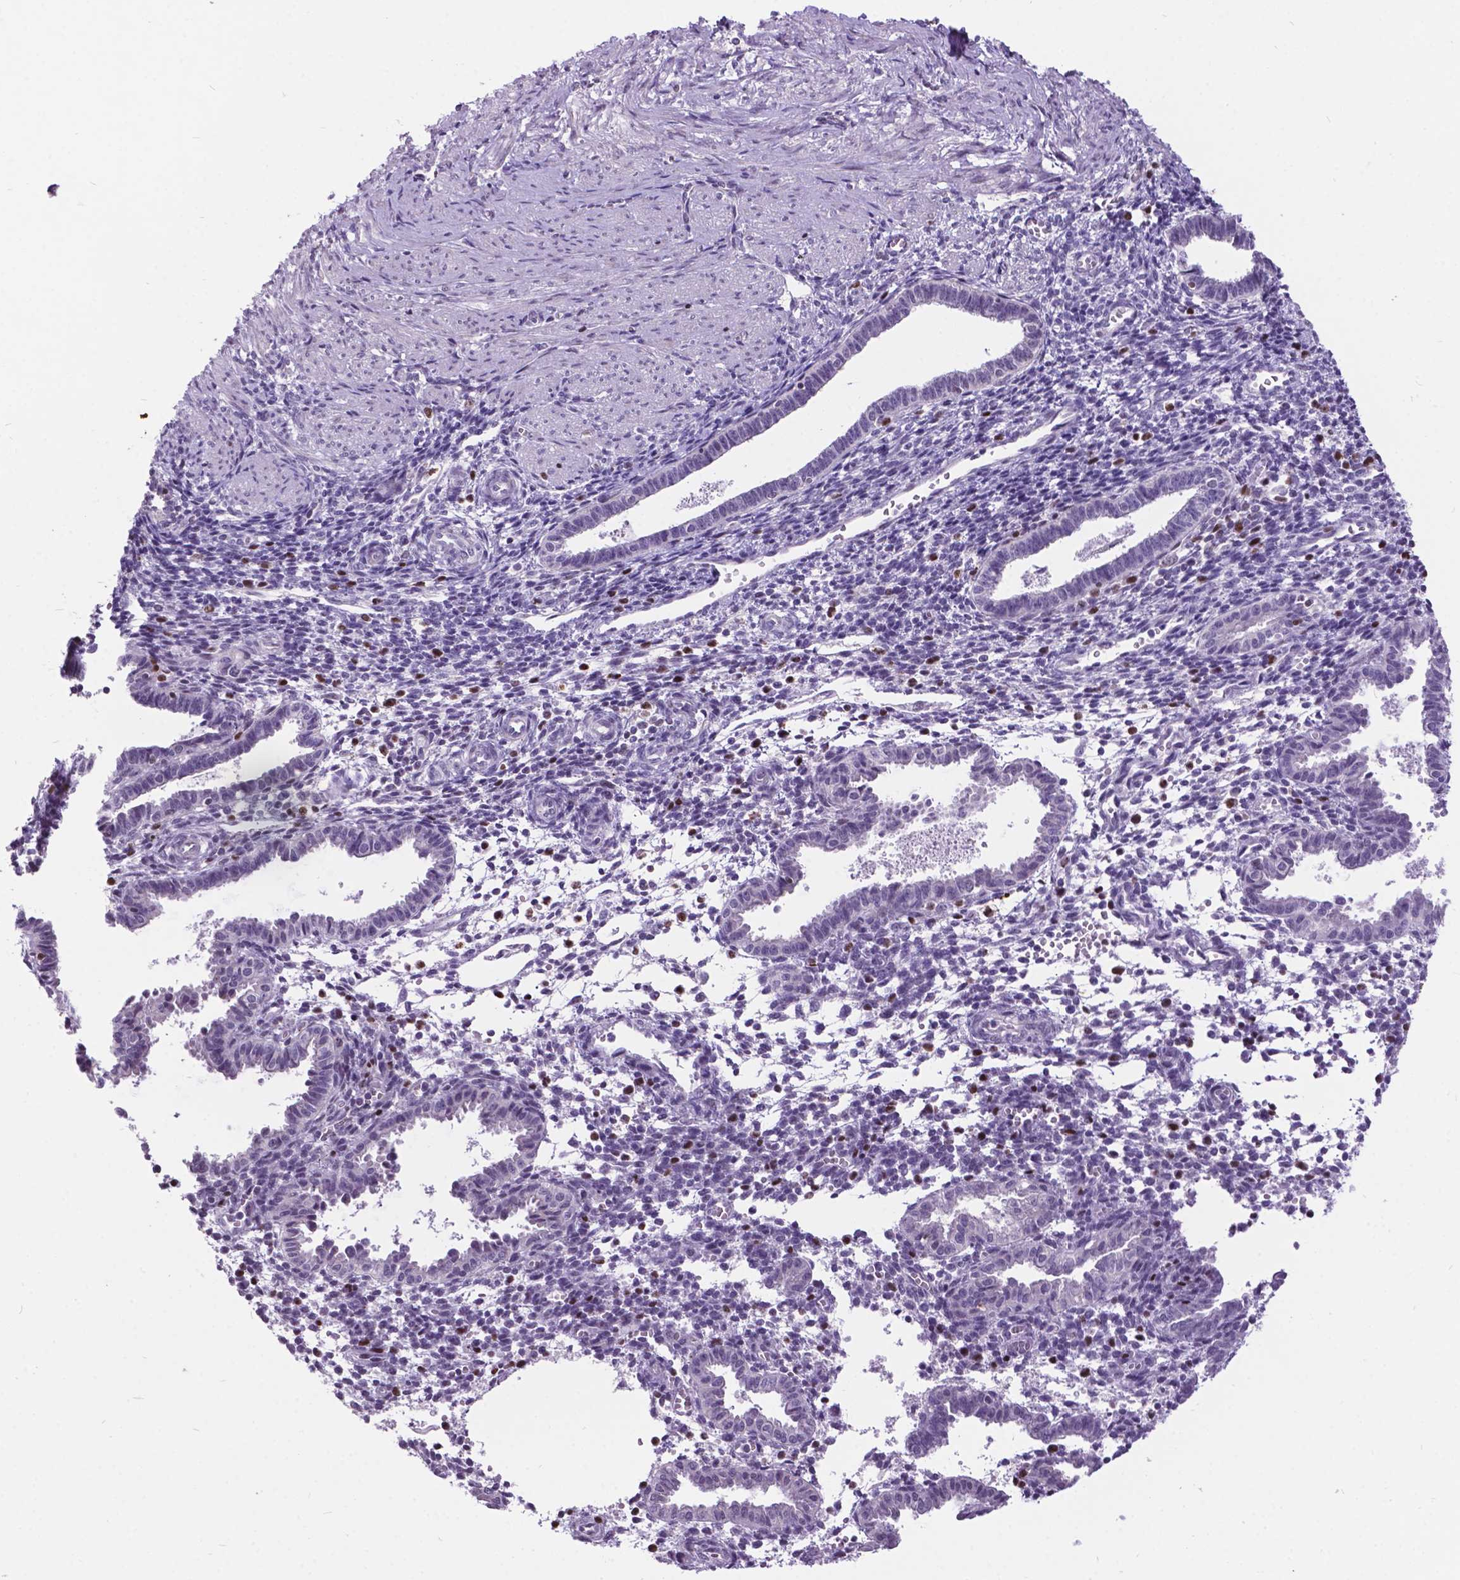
{"staining": {"intensity": "negative", "quantity": "none", "location": "none"}, "tissue": "endometrium", "cell_type": "Cells in endometrial stroma", "image_type": "normal", "snomed": [{"axis": "morphology", "description": "Normal tissue, NOS"}, {"axis": "topography", "description": "Endometrium"}], "caption": "A micrograph of human endometrium is negative for staining in cells in endometrial stroma. (DAB (3,3'-diaminobenzidine) IHC with hematoxylin counter stain).", "gene": "DPF3", "patient": {"sex": "female", "age": 37}}